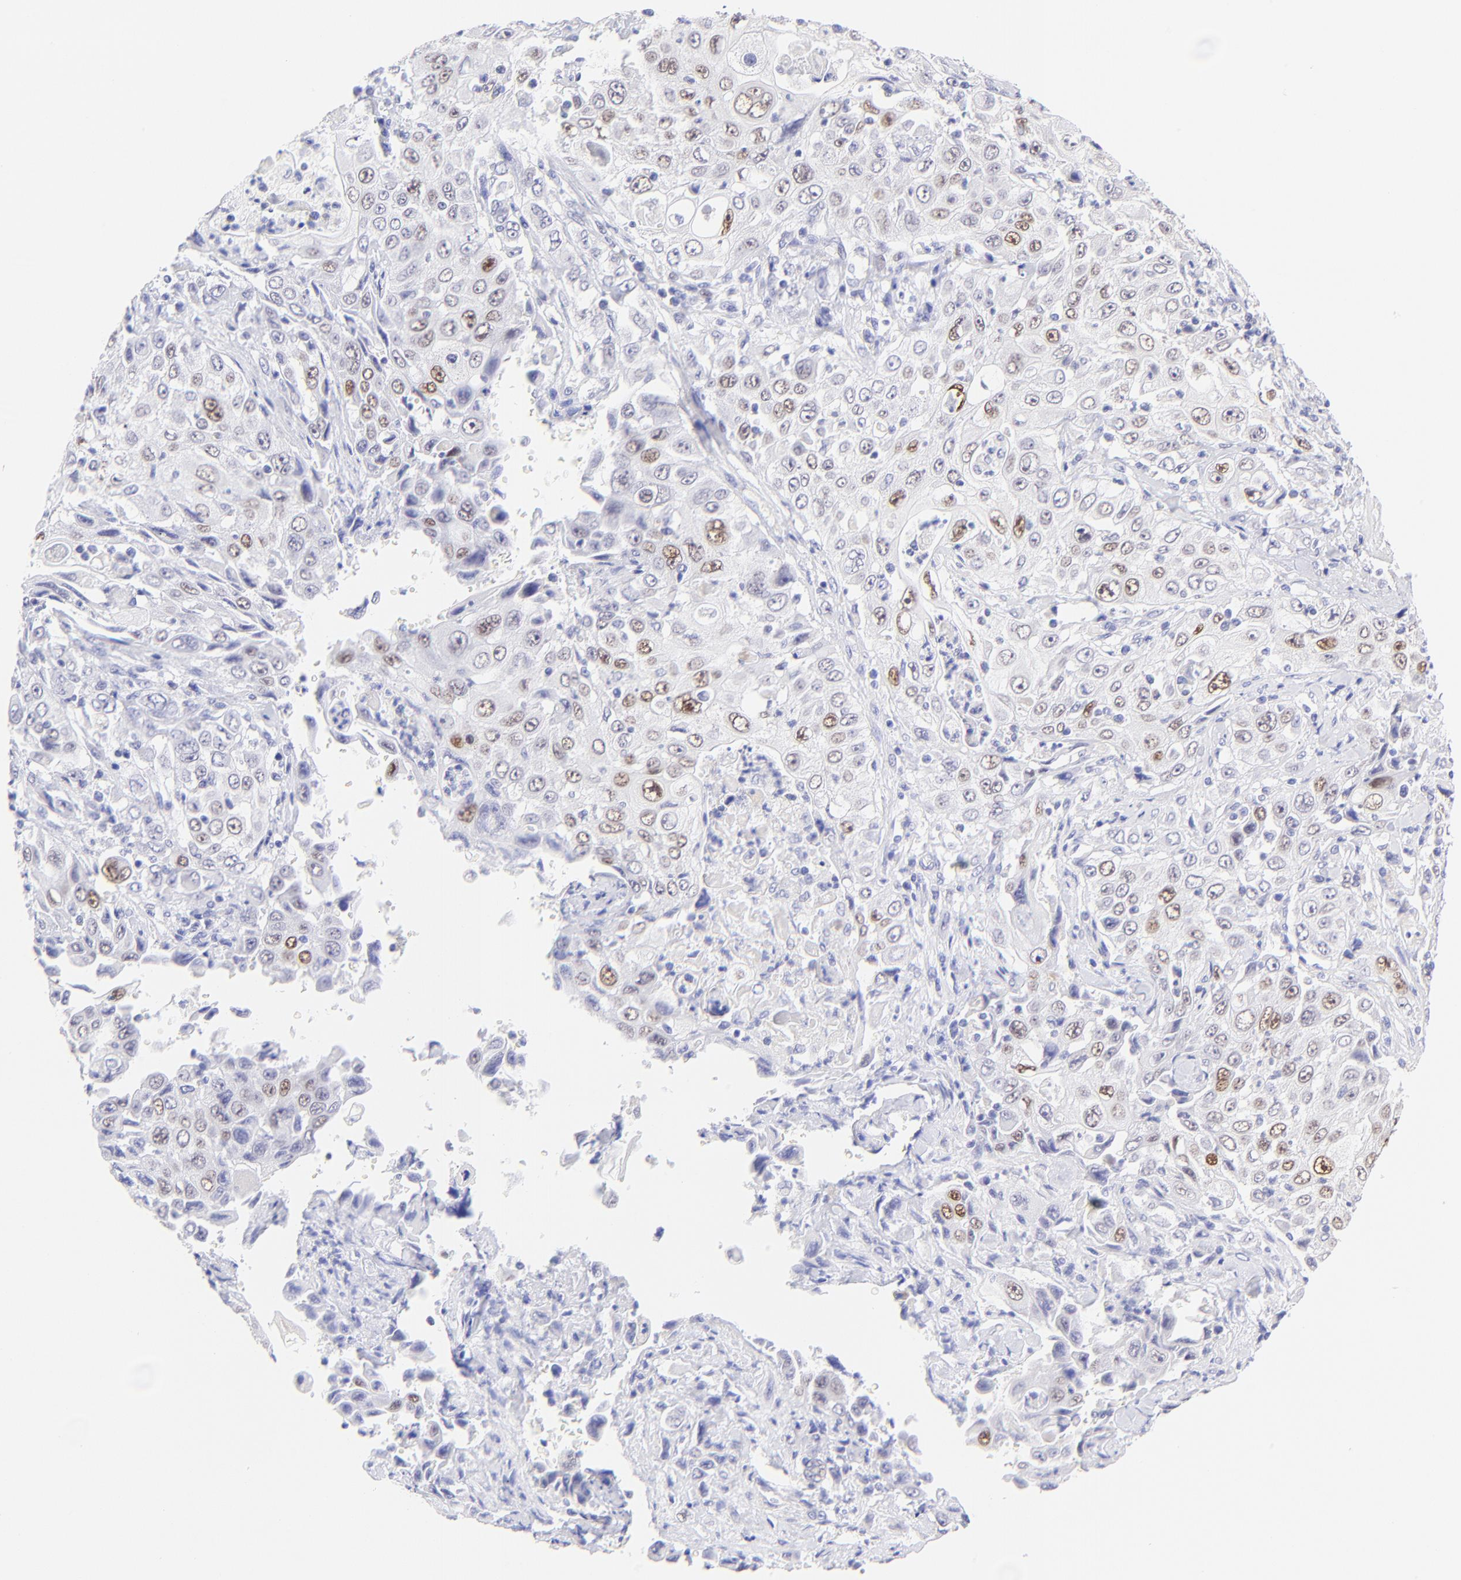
{"staining": {"intensity": "moderate", "quantity": "25%-75%", "location": "nuclear"}, "tissue": "pancreatic cancer", "cell_type": "Tumor cells", "image_type": "cancer", "snomed": [{"axis": "morphology", "description": "Adenocarcinoma, NOS"}, {"axis": "topography", "description": "Pancreas"}], "caption": "Human pancreatic cancer stained with a protein marker reveals moderate staining in tumor cells.", "gene": "KLF4", "patient": {"sex": "male", "age": 70}}